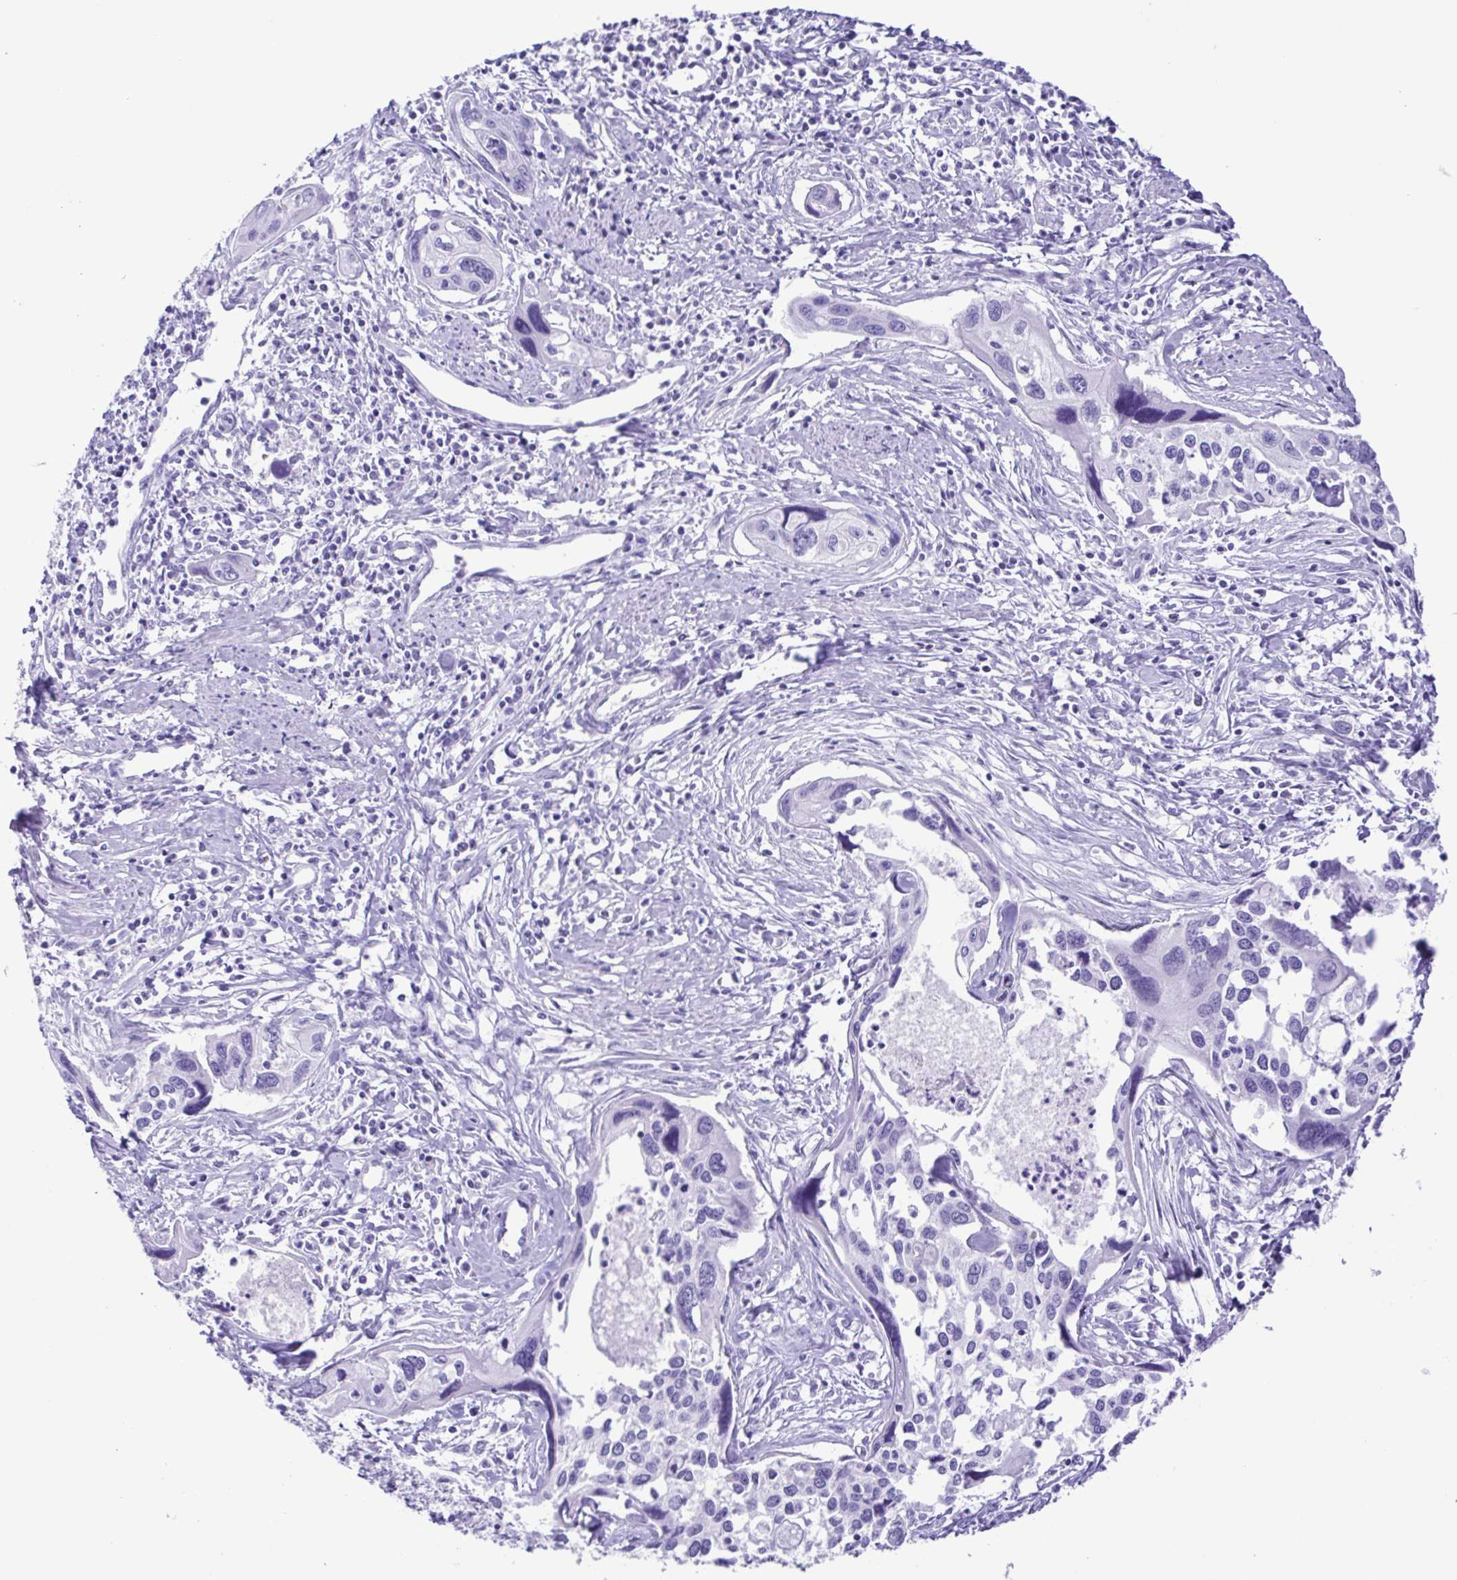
{"staining": {"intensity": "negative", "quantity": "none", "location": "none"}, "tissue": "cervical cancer", "cell_type": "Tumor cells", "image_type": "cancer", "snomed": [{"axis": "morphology", "description": "Squamous cell carcinoma, NOS"}, {"axis": "topography", "description": "Cervix"}], "caption": "Human cervical cancer (squamous cell carcinoma) stained for a protein using immunohistochemistry (IHC) reveals no expression in tumor cells.", "gene": "CASP14", "patient": {"sex": "female", "age": 31}}